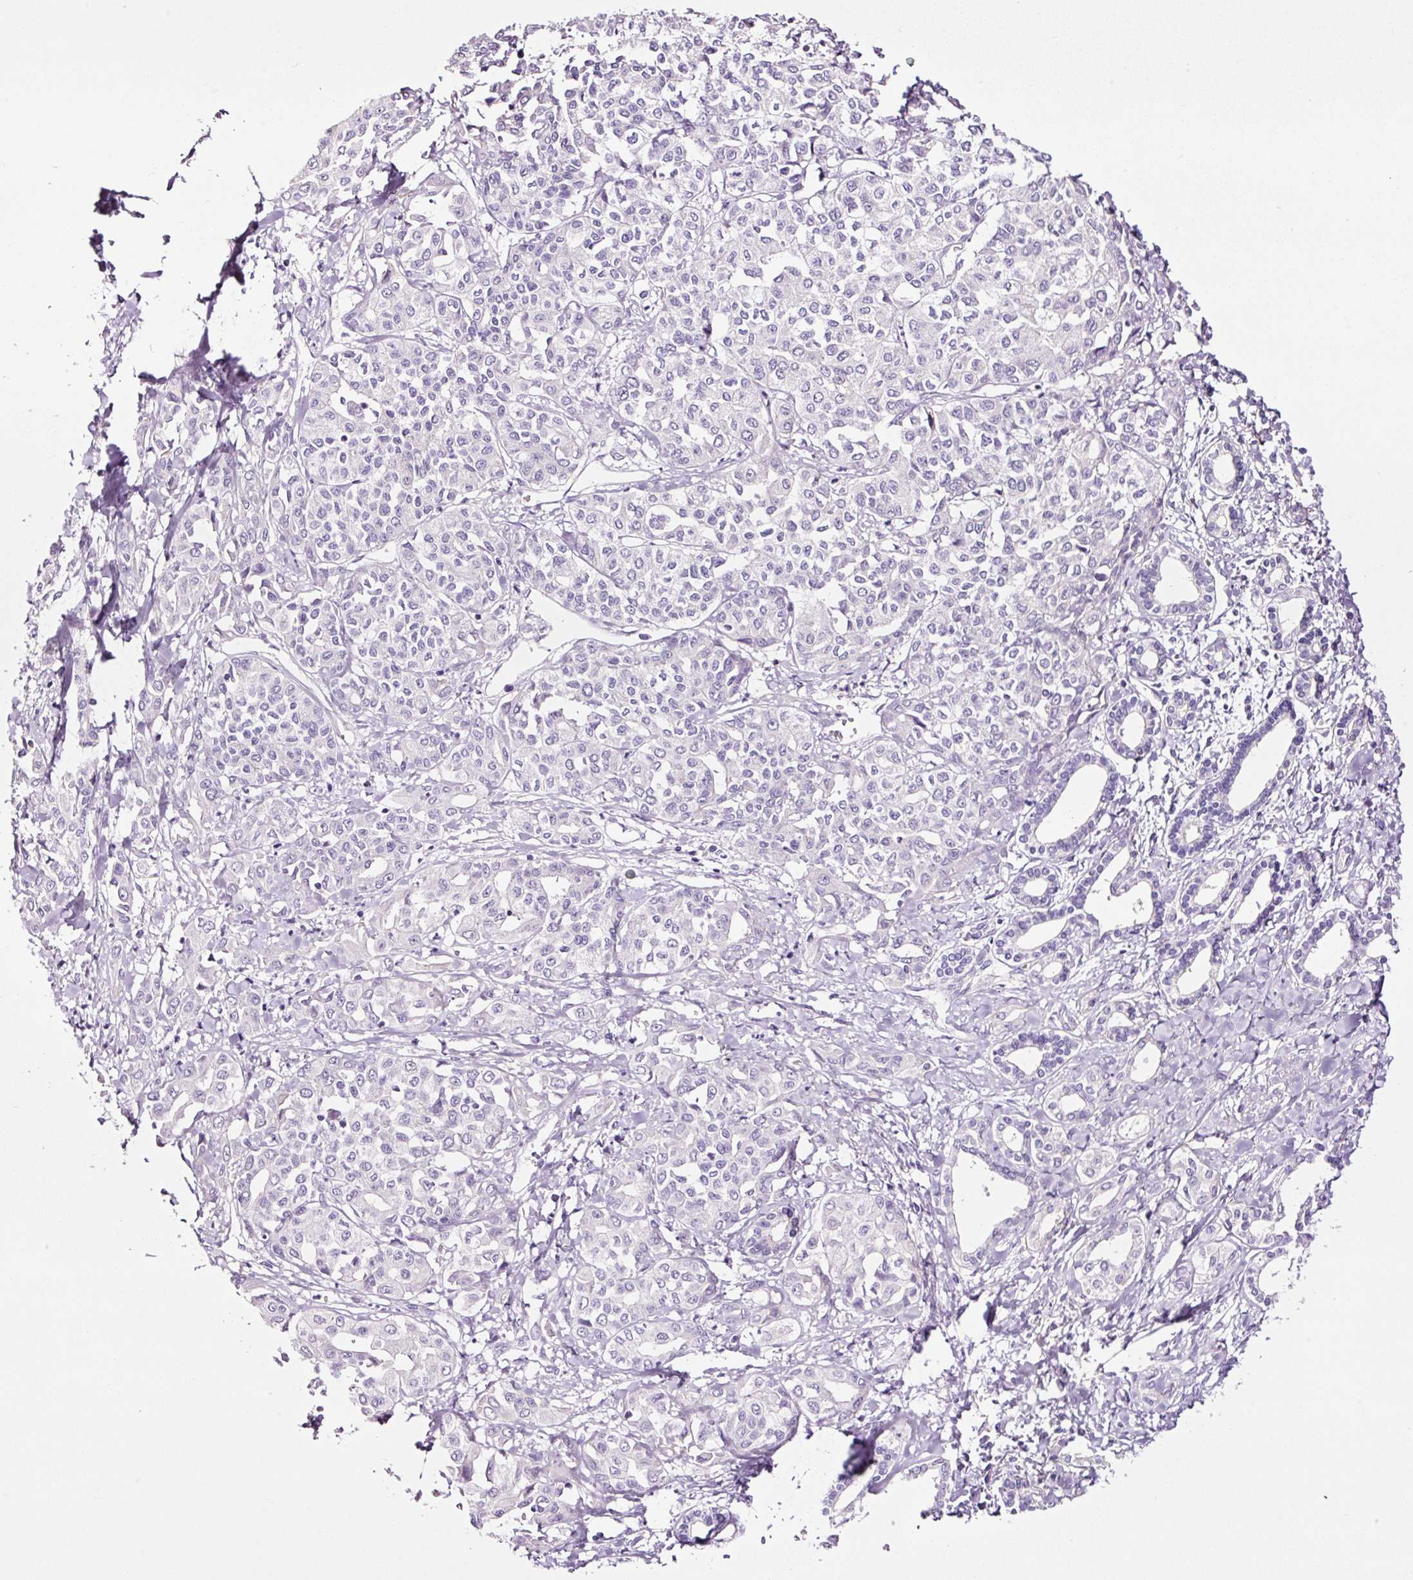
{"staining": {"intensity": "negative", "quantity": "none", "location": "none"}, "tissue": "liver cancer", "cell_type": "Tumor cells", "image_type": "cancer", "snomed": [{"axis": "morphology", "description": "Cholangiocarcinoma"}, {"axis": "topography", "description": "Liver"}], "caption": "The histopathology image displays no staining of tumor cells in liver cholangiocarcinoma.", "gene": "PAM", "patient": {"sex": "female", "age": 77}}